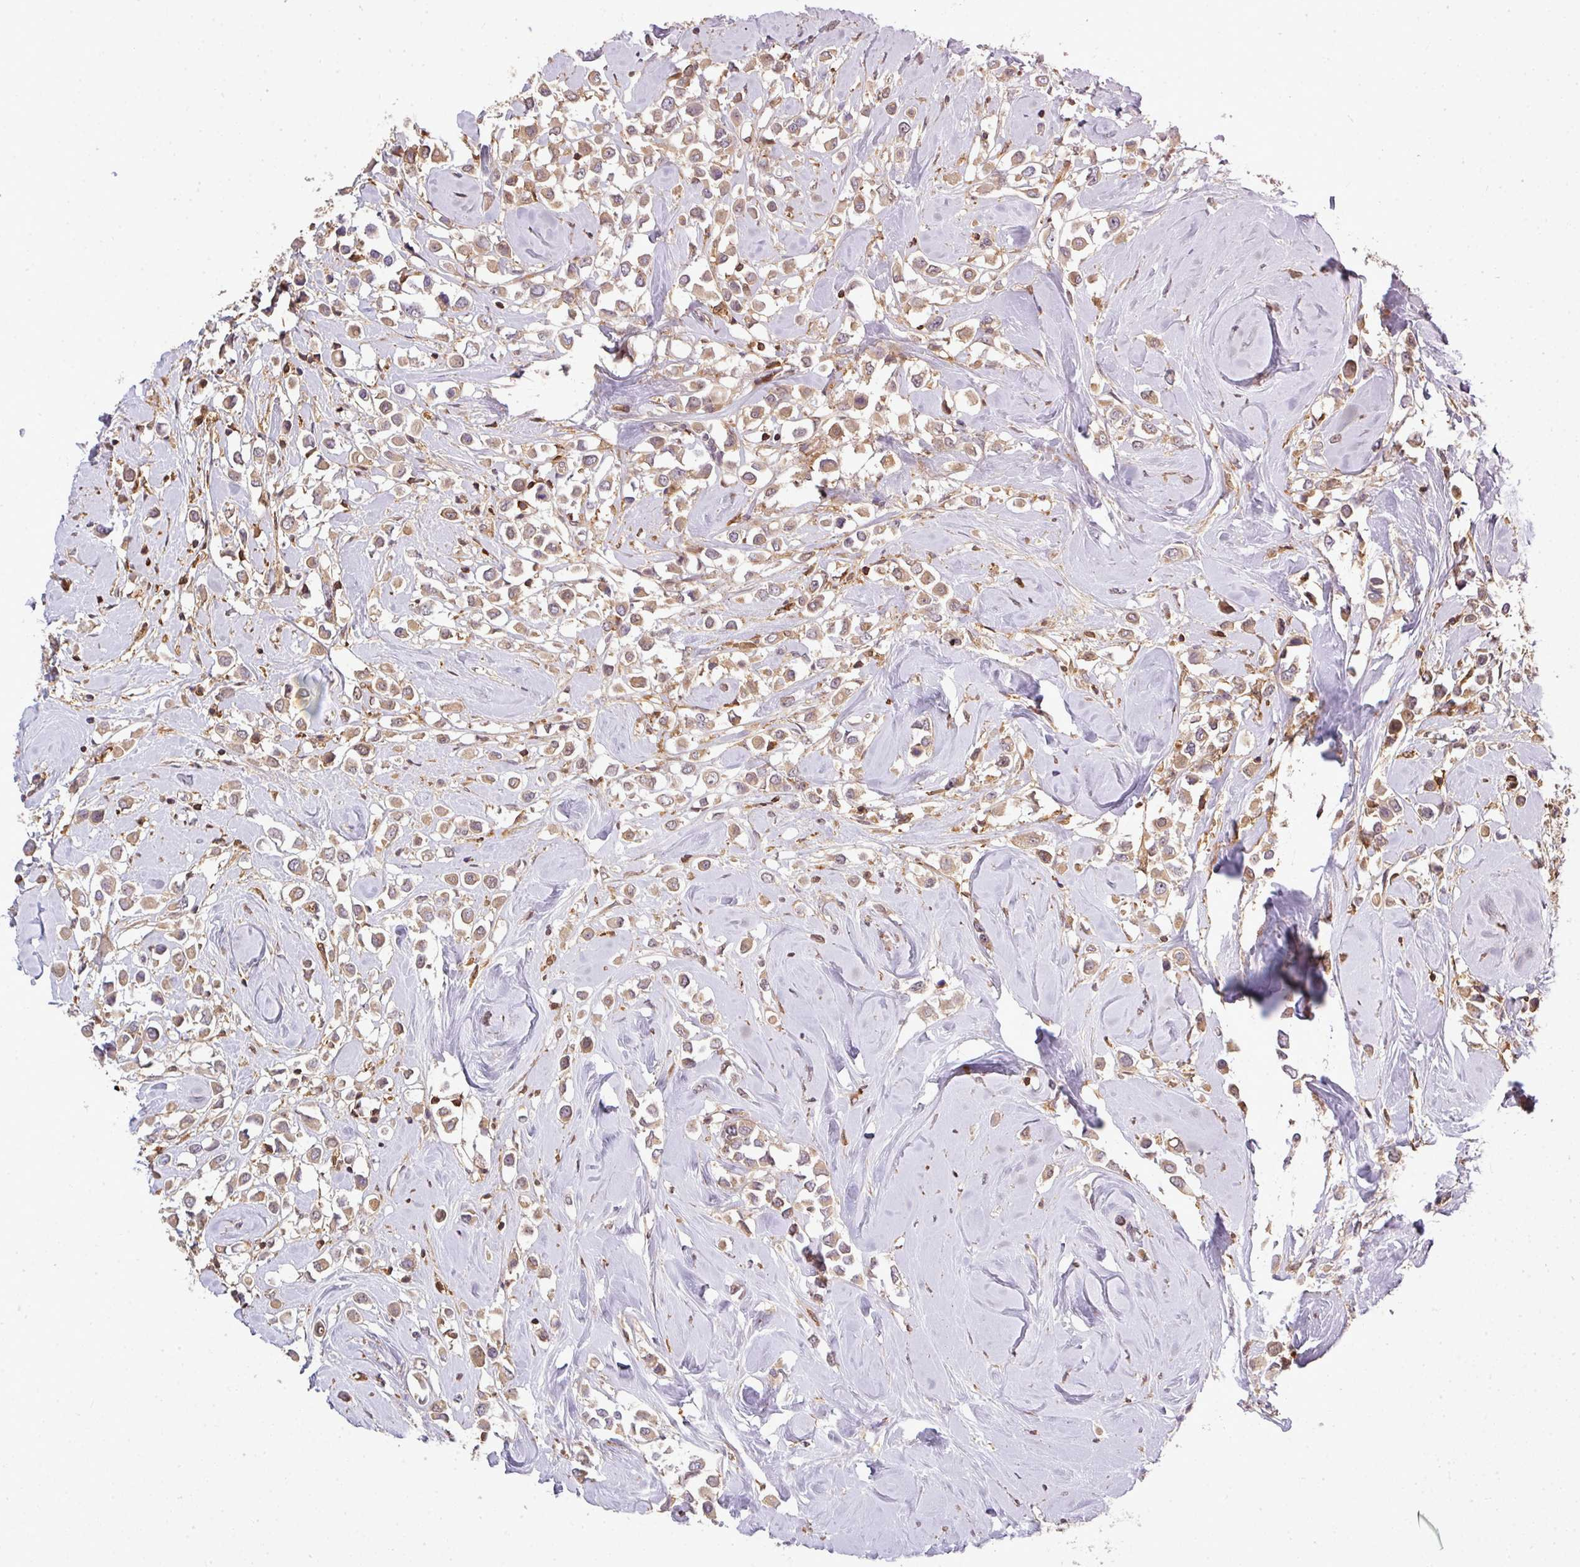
{"staining": {"intensity": "moderate", "quantity": ">75%", "location": "cytoplasmic/membranous"}, "tissue": "breast cancer", "cell_type": "Tumor cells", "image_type": "cancer", "snomed": [{"axis": "morphology", "description": "Duct carcinoma"}, {"axis": "topography", "description": "Breast"}], "caption": "Immunohistochemical staining of invasive ductal carcinoma (breast) reveals moderate cytoplasmic/membranous protein expression in approximately >75% of tumor cells.", "gene": "STAT5A", "patient": {"sex": "female", "age": 61}}